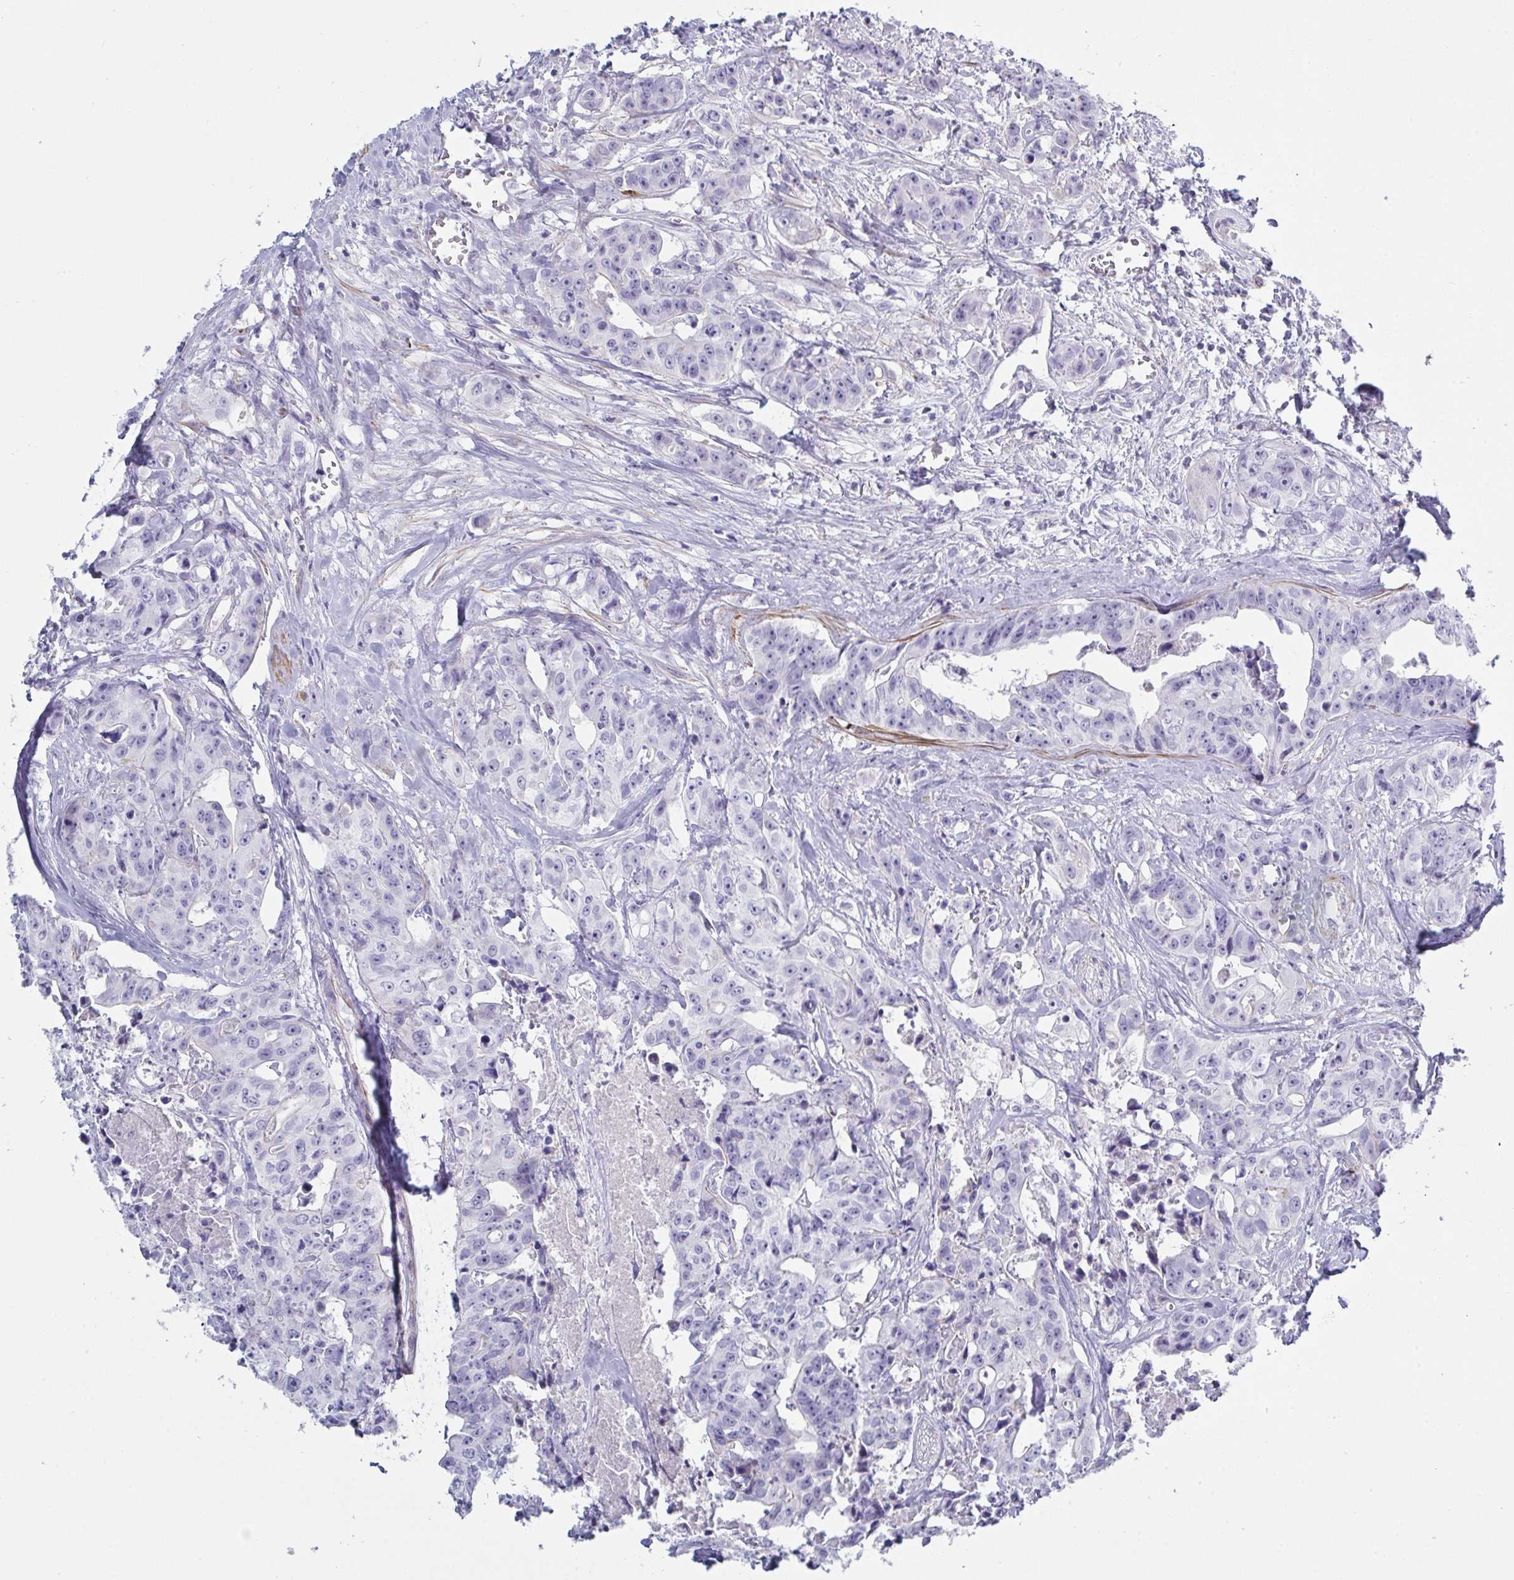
{"staining": {"intensity": "negative", "quantity": "none", "location": "none"}, "tissue": "colorectal cancer", "cell_type": "Tumor cells", "image_type": "cancer", "snomed": [{"axis": "morphology", "description": "Adenocarcinoma, NOS"}, {"axis": "topography", "description": "Rectum"}], "caption": "Image shows no protein expression in tumor cells of colorectal adenocarcinoma tissue.", "gene": "OR5P3", "patient": {"sex": "female", "age": 62}}